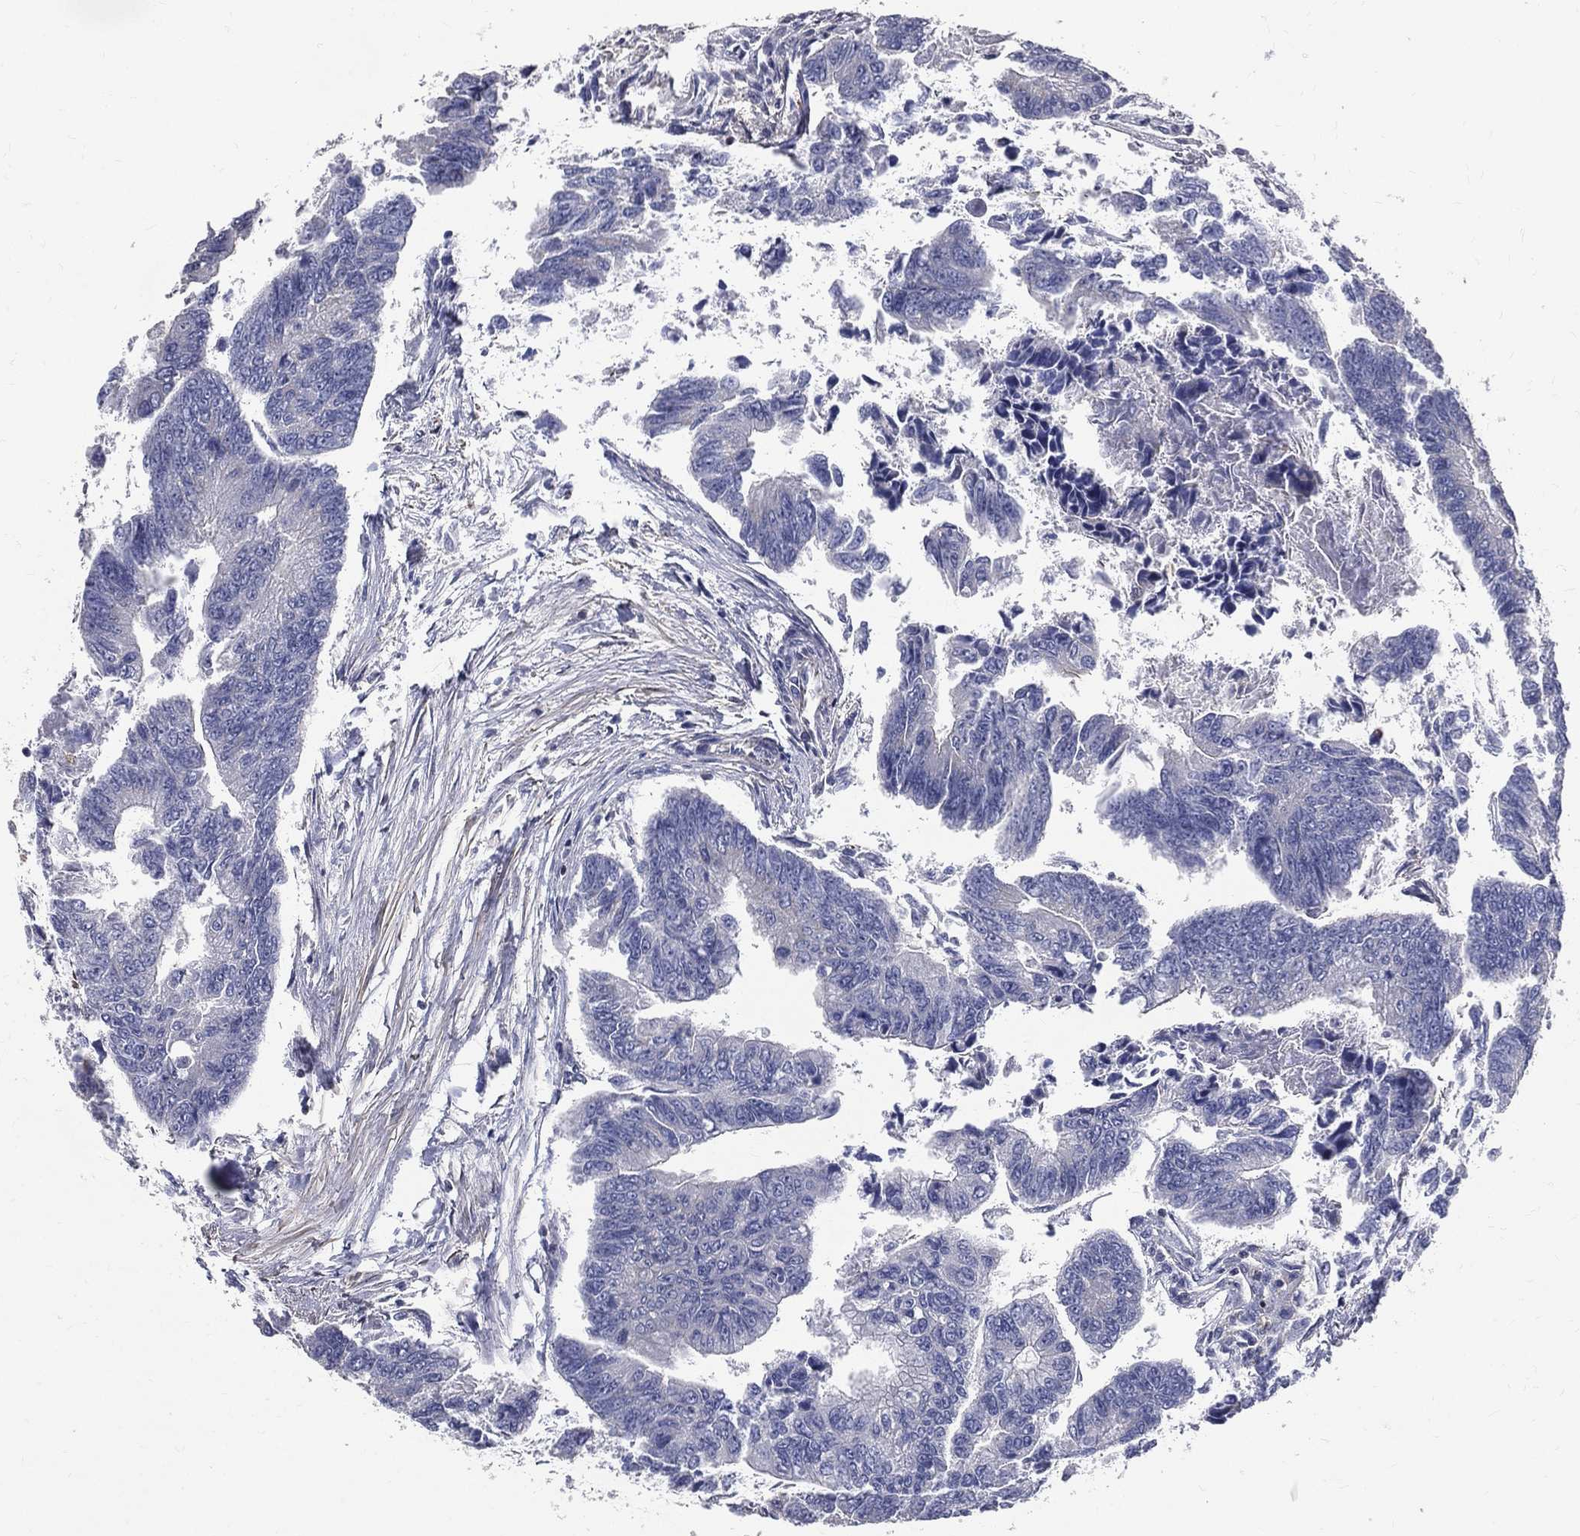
{"staining": {"intensity": "negative", "quantity": "none", "location": "none"}, "tissue": "colorectal cancer", "cell_type": "Tumor cells", "image_type": "cancer", "snomed": [{"axis": "morphology", "description": "Adenocarcinoma, NOS"}, {"axis": "topography", "description": "Colon"}], "caption": "Tumor cells are negative for brown protein staining in colorectal adenocarcinoma. (Brightfield microscopy of DAB immunohistochemistry (IHC) at high magnification).", "gene": "SERPINB2", "patient": {"sex": "female", "age": 65}}